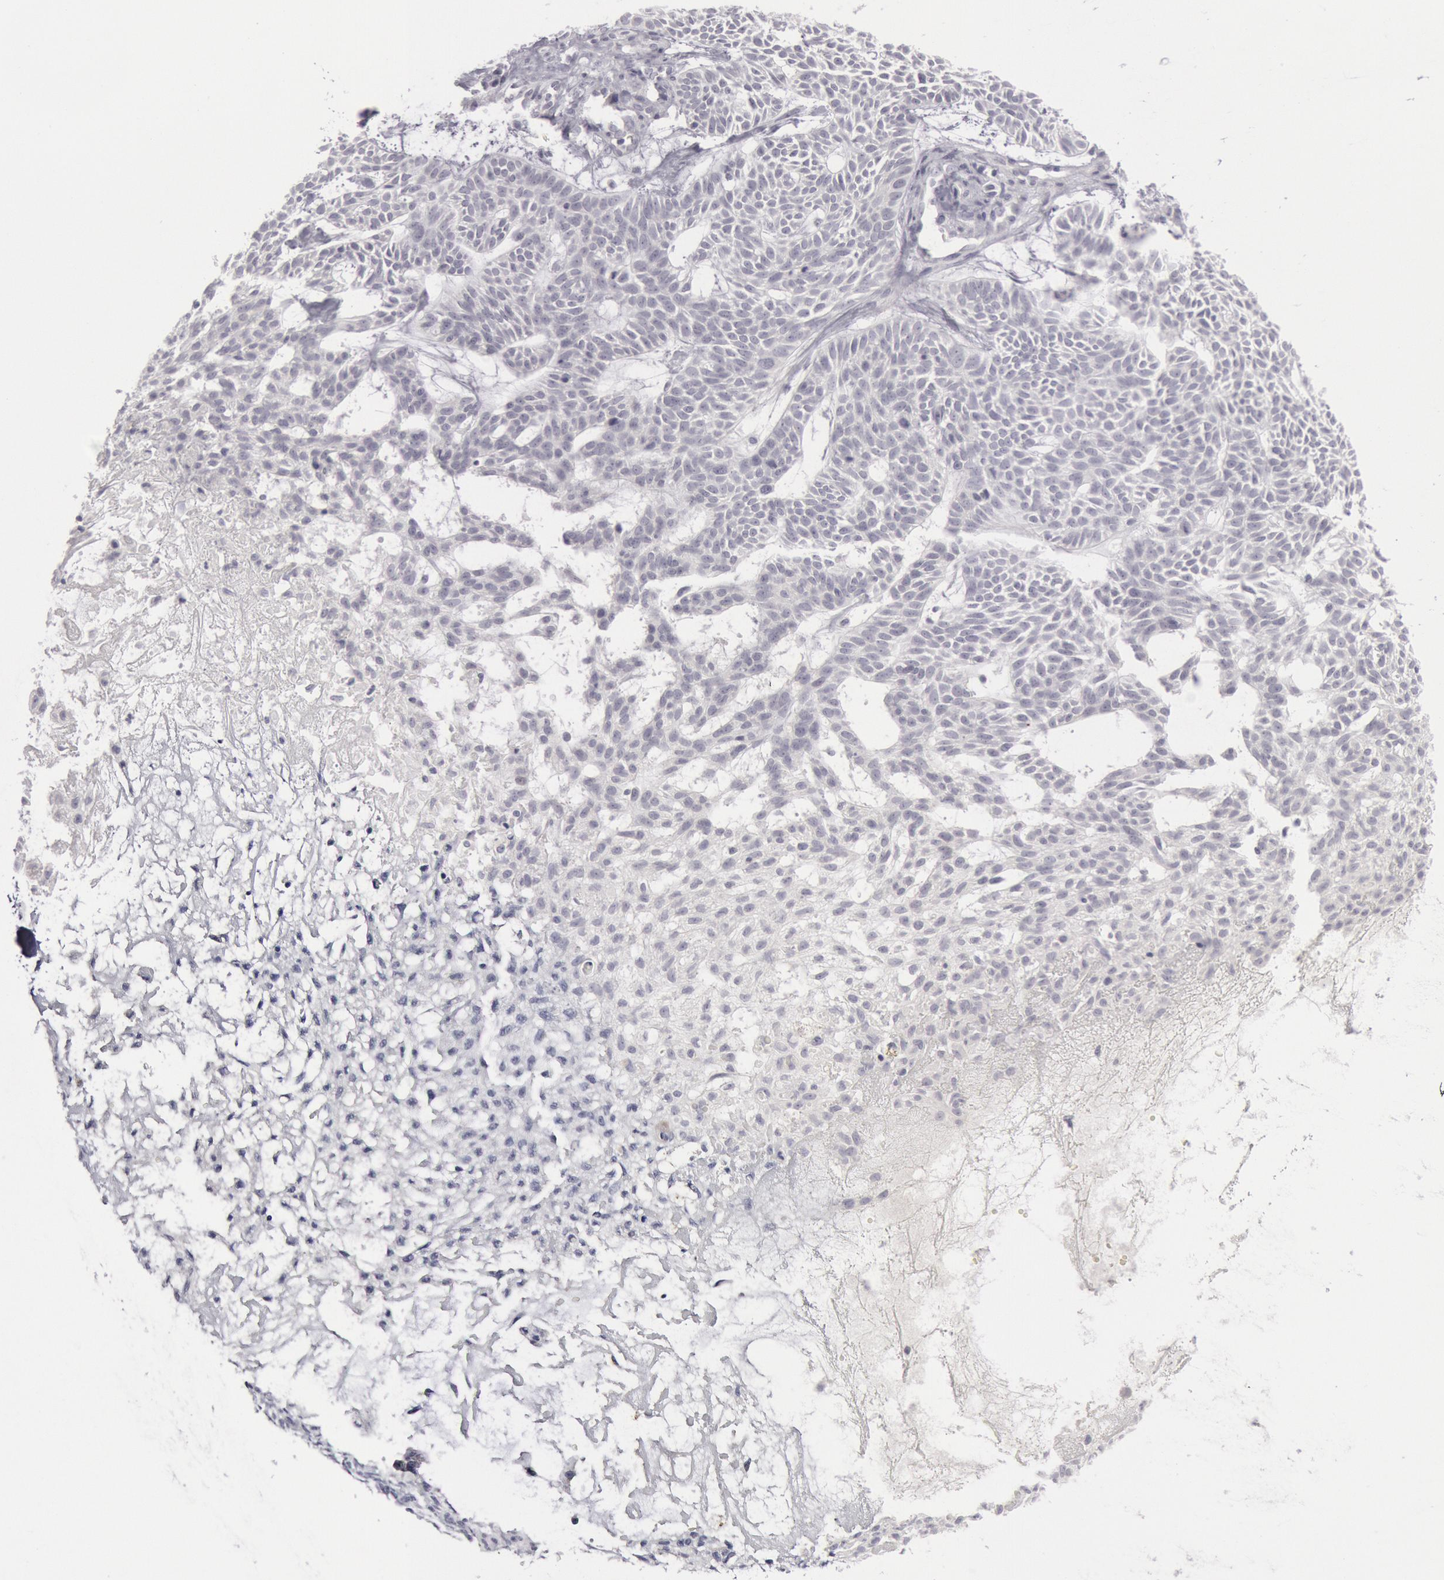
{"staining": {"intensity": "negative", "quantity": "none", "location": "none"}, "tissue": "skin cancer", "cell_type": "Tumor cells", "image_type": "cancer", "snomed": [{"axis": "morphology", "description": "Basal cell carcinoma"}, {"axis": "topography", "description": "Skin"}], "caption": "The histopathology image demonstrates no staining of tumor cells in basal cell carcinoma (skin). Nuclei are stained in blue.", "gene": "KRT16", "patient": {"sex": "male", "age": 75}}